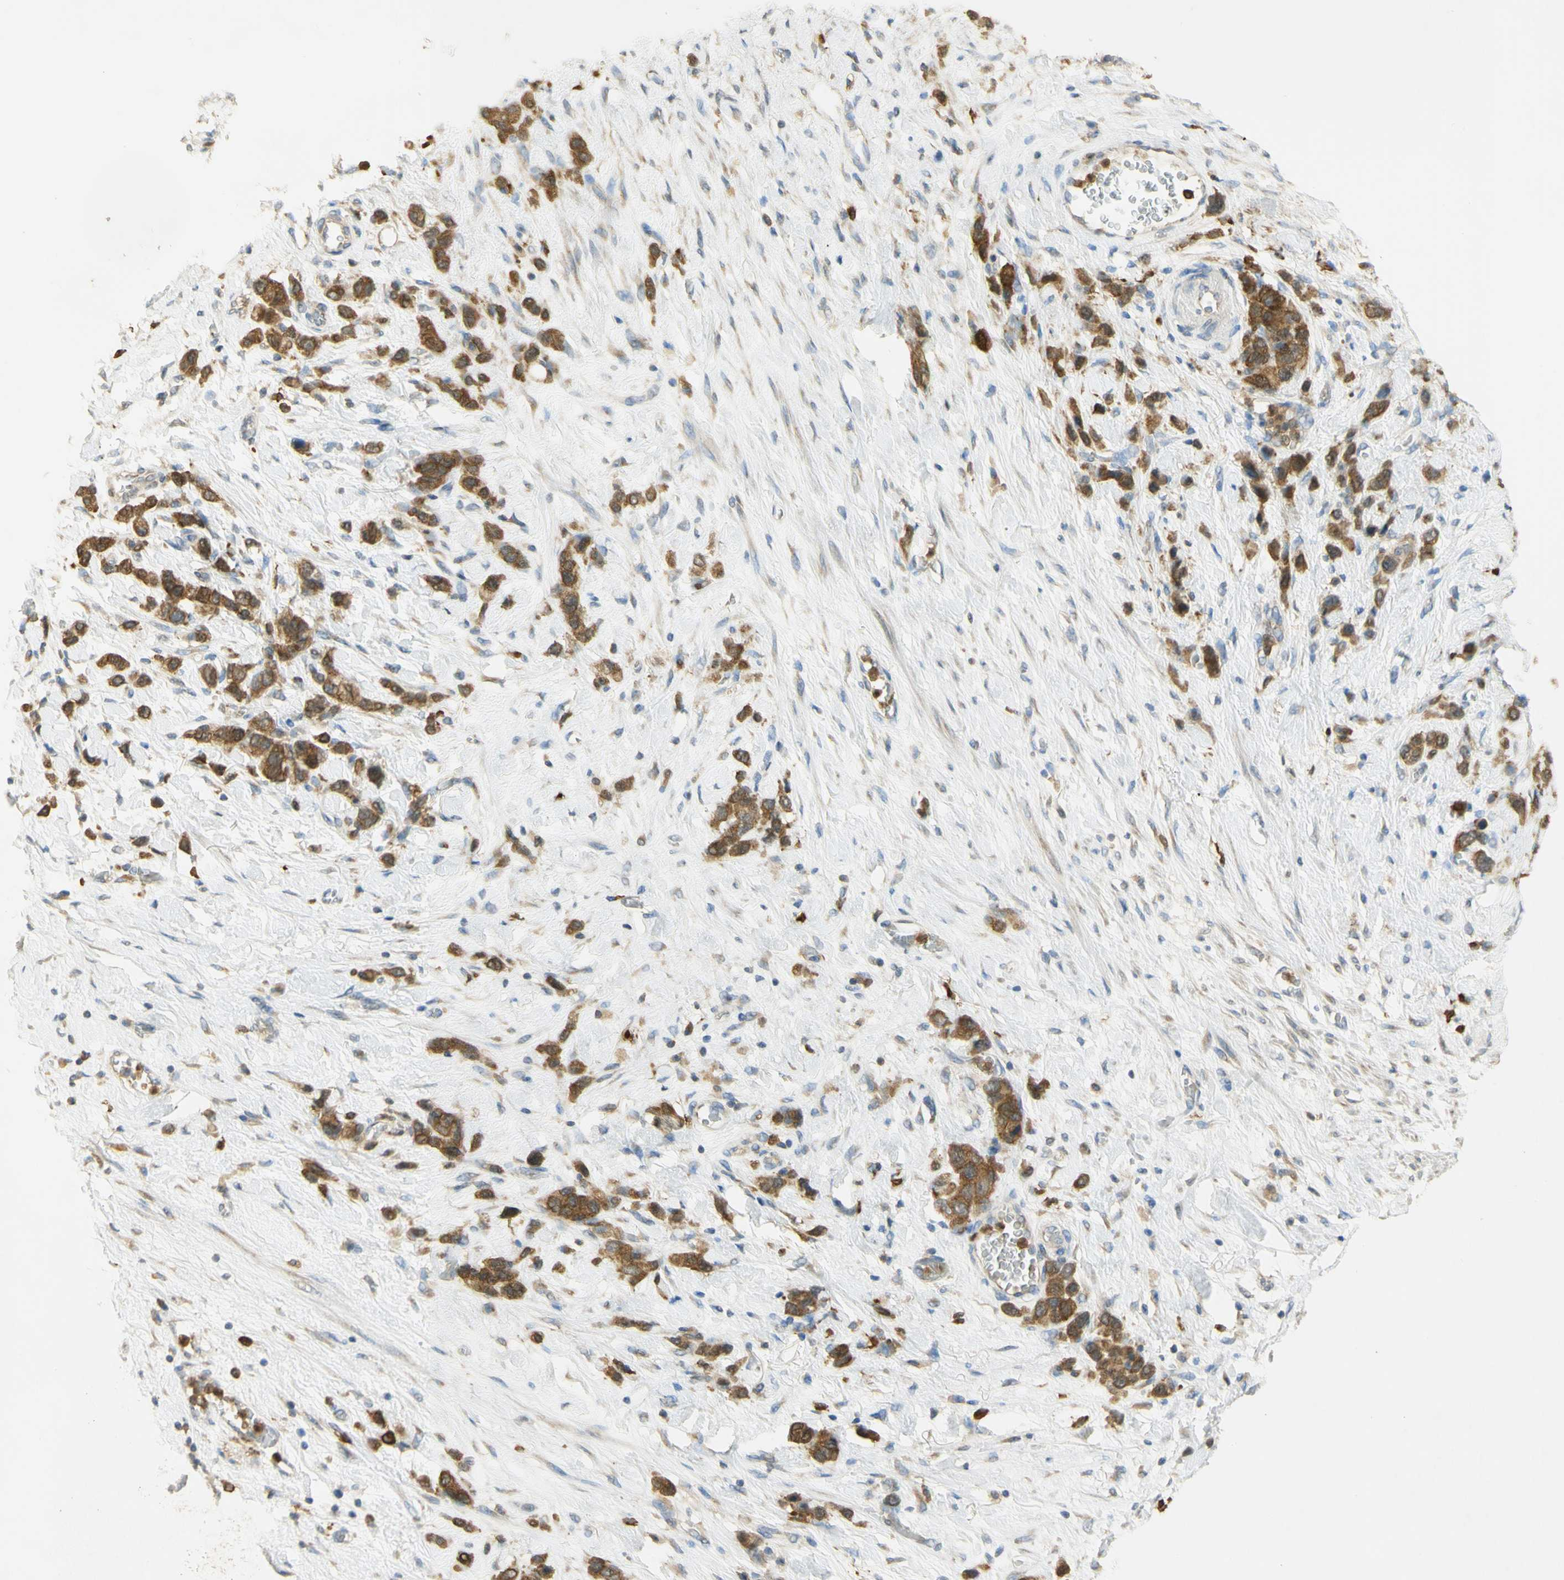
{"staining": {"intensity": "strong", "quantity": ">75%", "location": "cytoplasmic/membranous"}, "tissue": "stomach cancer", "cell_type": "Tumor cells", "image_type": "cancer", "snomed": [{"axis": "morphology", "description": "Adenocarcinoma, NOS"}, {"axis": "morphology", "description": "Adenocarcinoma, High grade"}, {"axis": "topography", "description": "Stomach, upper"}, {"axis": "topography", "description": "Stomach, lower"}], "caption": "DAB (3,3'-diaminobenzidine) immunohistochemical staining of stomach cancer (adenocarcinoma) reveals strong cytoplasmic/membranous protein expression in approximately >75% of tumor cells. Using DAB (3,3'-diaminobenzidine) (brown) and hematoxylin (blue) stains, captured at high magnification using brightfield microscopy.", "gene": "PAK1", "patient": {"sex": "female", "age": 65}}